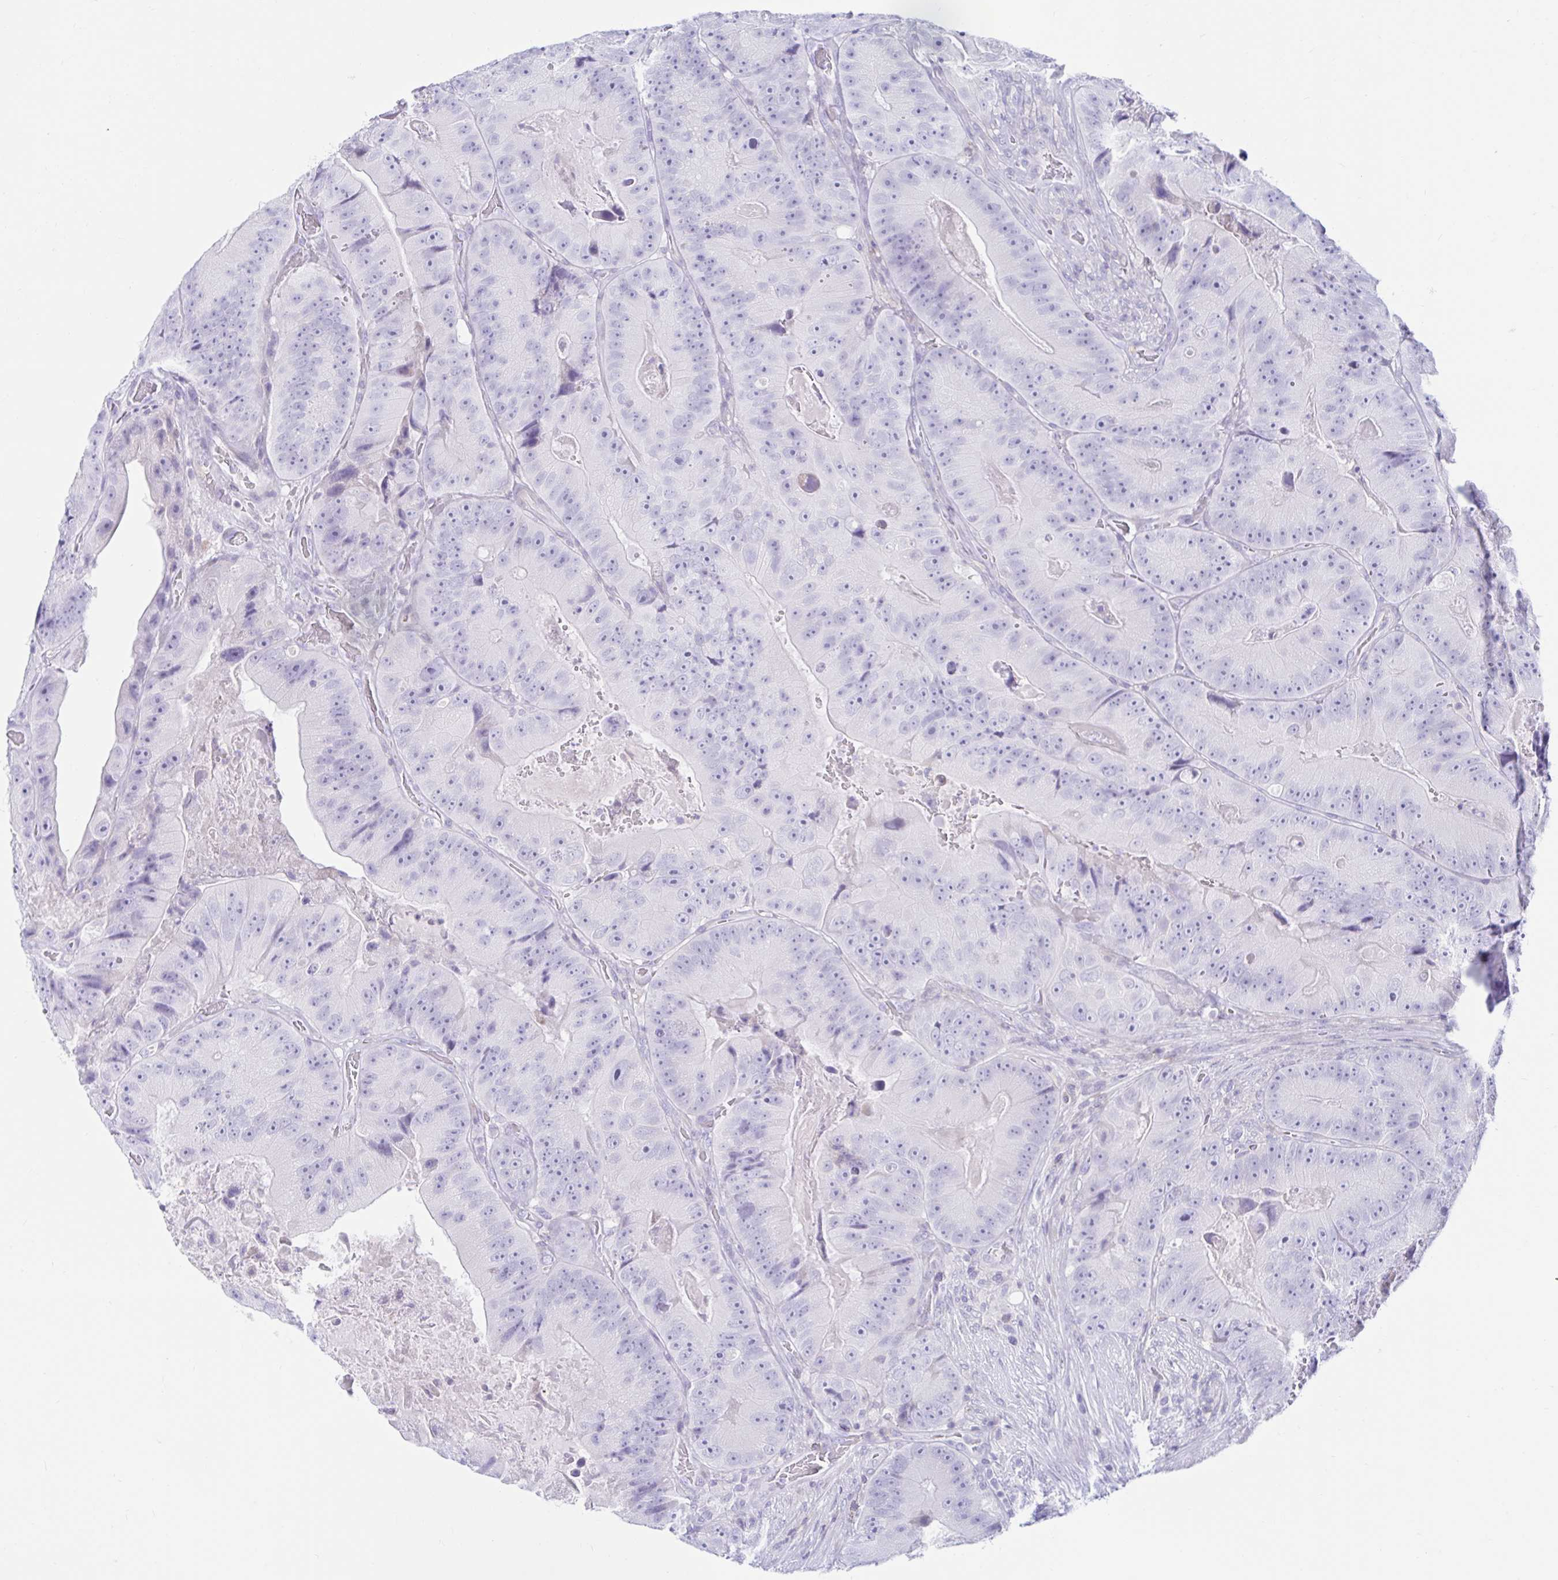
{"staining": {"intensity": "negative", "quantity": "none", "location": "none"}, "tissue": "colorectal cancer", "cell_type": "Tumor cells", "image_type": "cancer", "snomed": [{"axis": "morphology", "description": "Adenocarcinoma, NOS"}, {"axis": "topography", "description": "Colon"}], "caption": "Human adenocarcinoma (colorectal) stained for a protein using immunohistochemistry displays no expression in tumor cells.", "gene": "BEST1", "patient": {"sex": "female", "age": 86}}